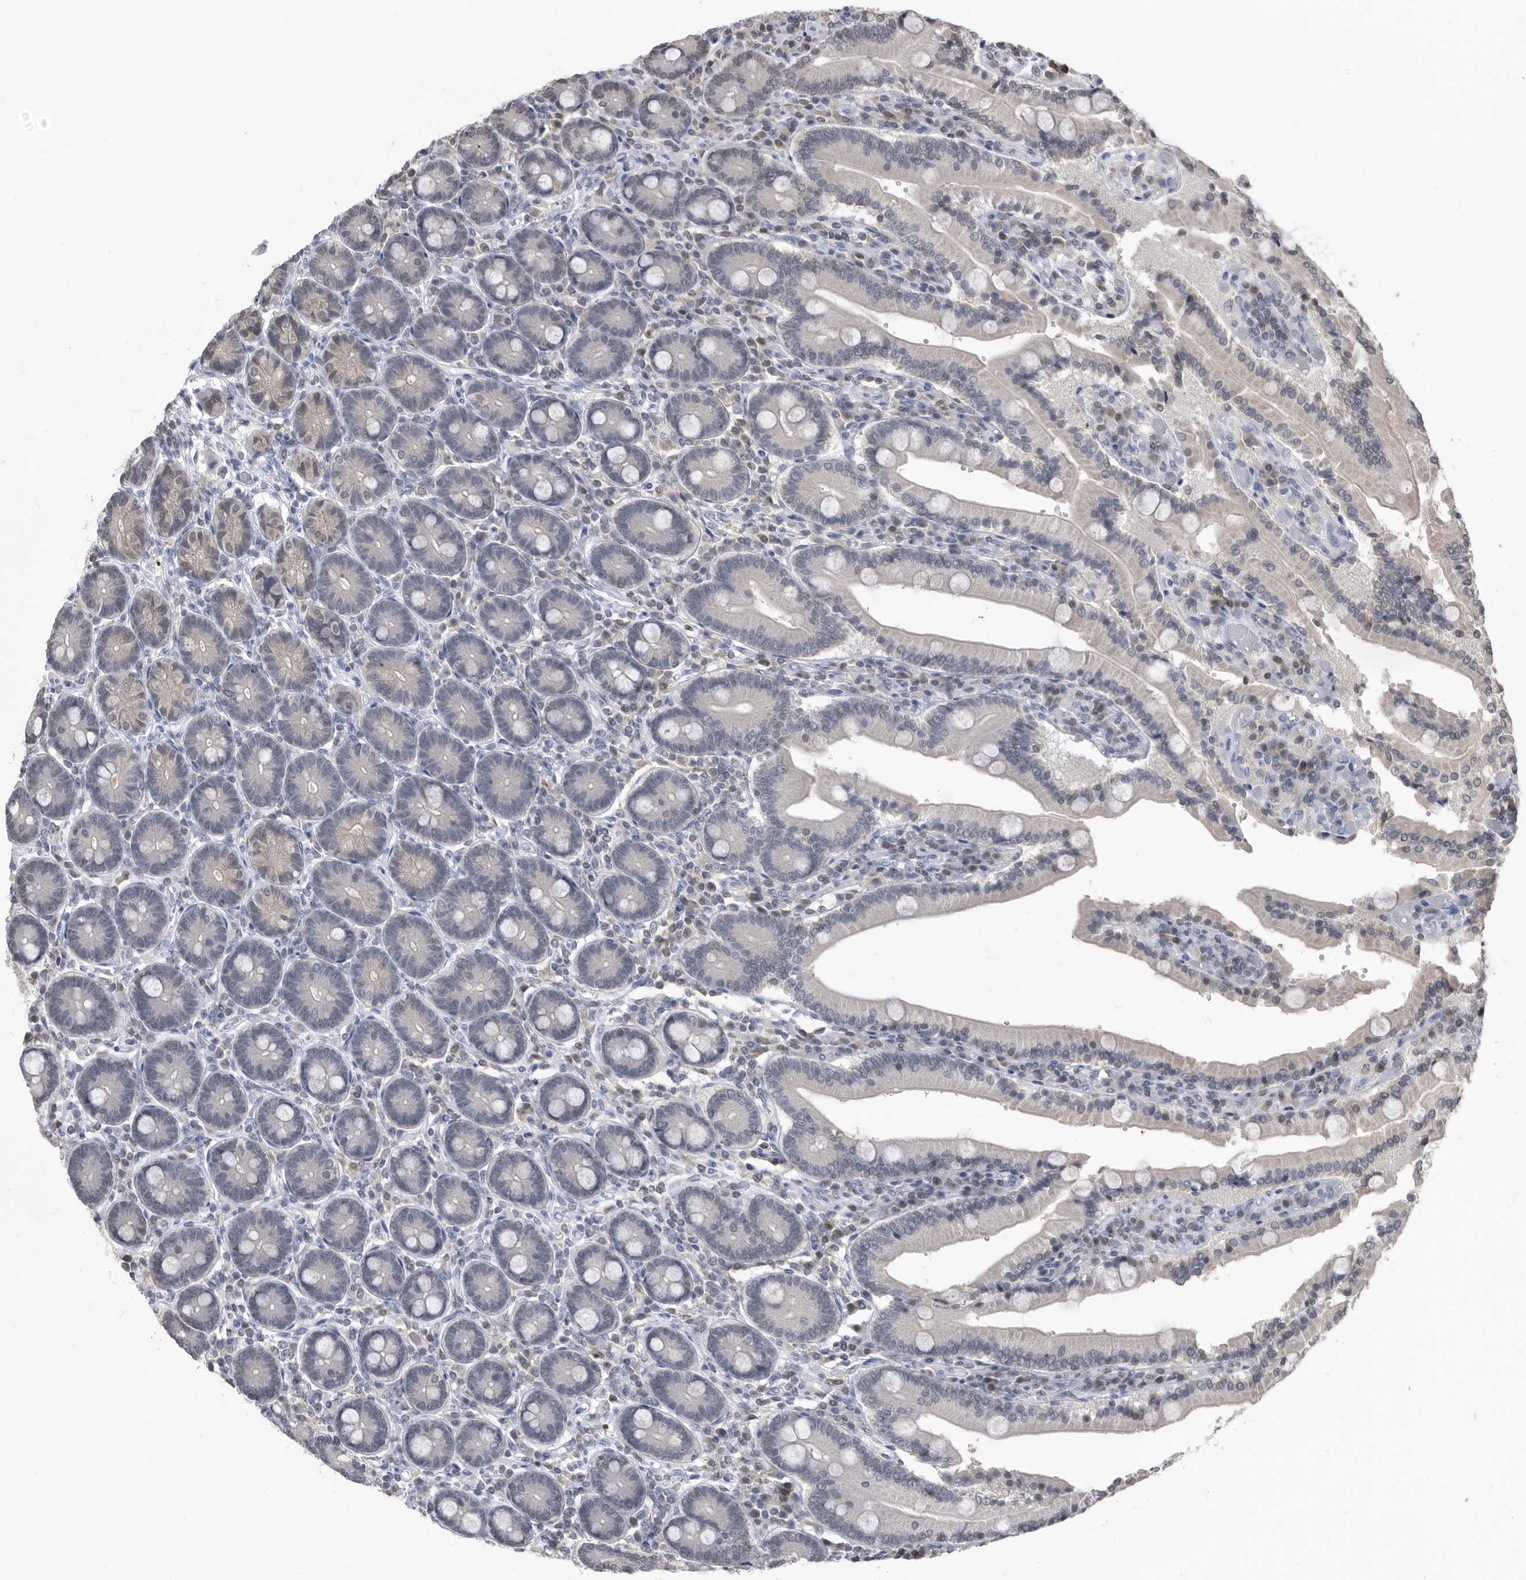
{"staining": {"intensity": "weak", "quantity": "<25%", "location": "nuclear"}, "tissue": "duodenum", "cell_type": "Glandular cells", "image_type": "normal", "snomed": [{"axis": "morphology", "description": "Normal tissue, NOS"}, {"axis": "topography", "description": "Duodenum"}], "caption": "This is an immunohistochemistry (IHC) photomicrograph of normal duodenum. There is no positivity in glandular cells.", "gene": "TSTD1", "patient": {"sex": "female", "age": 62}}